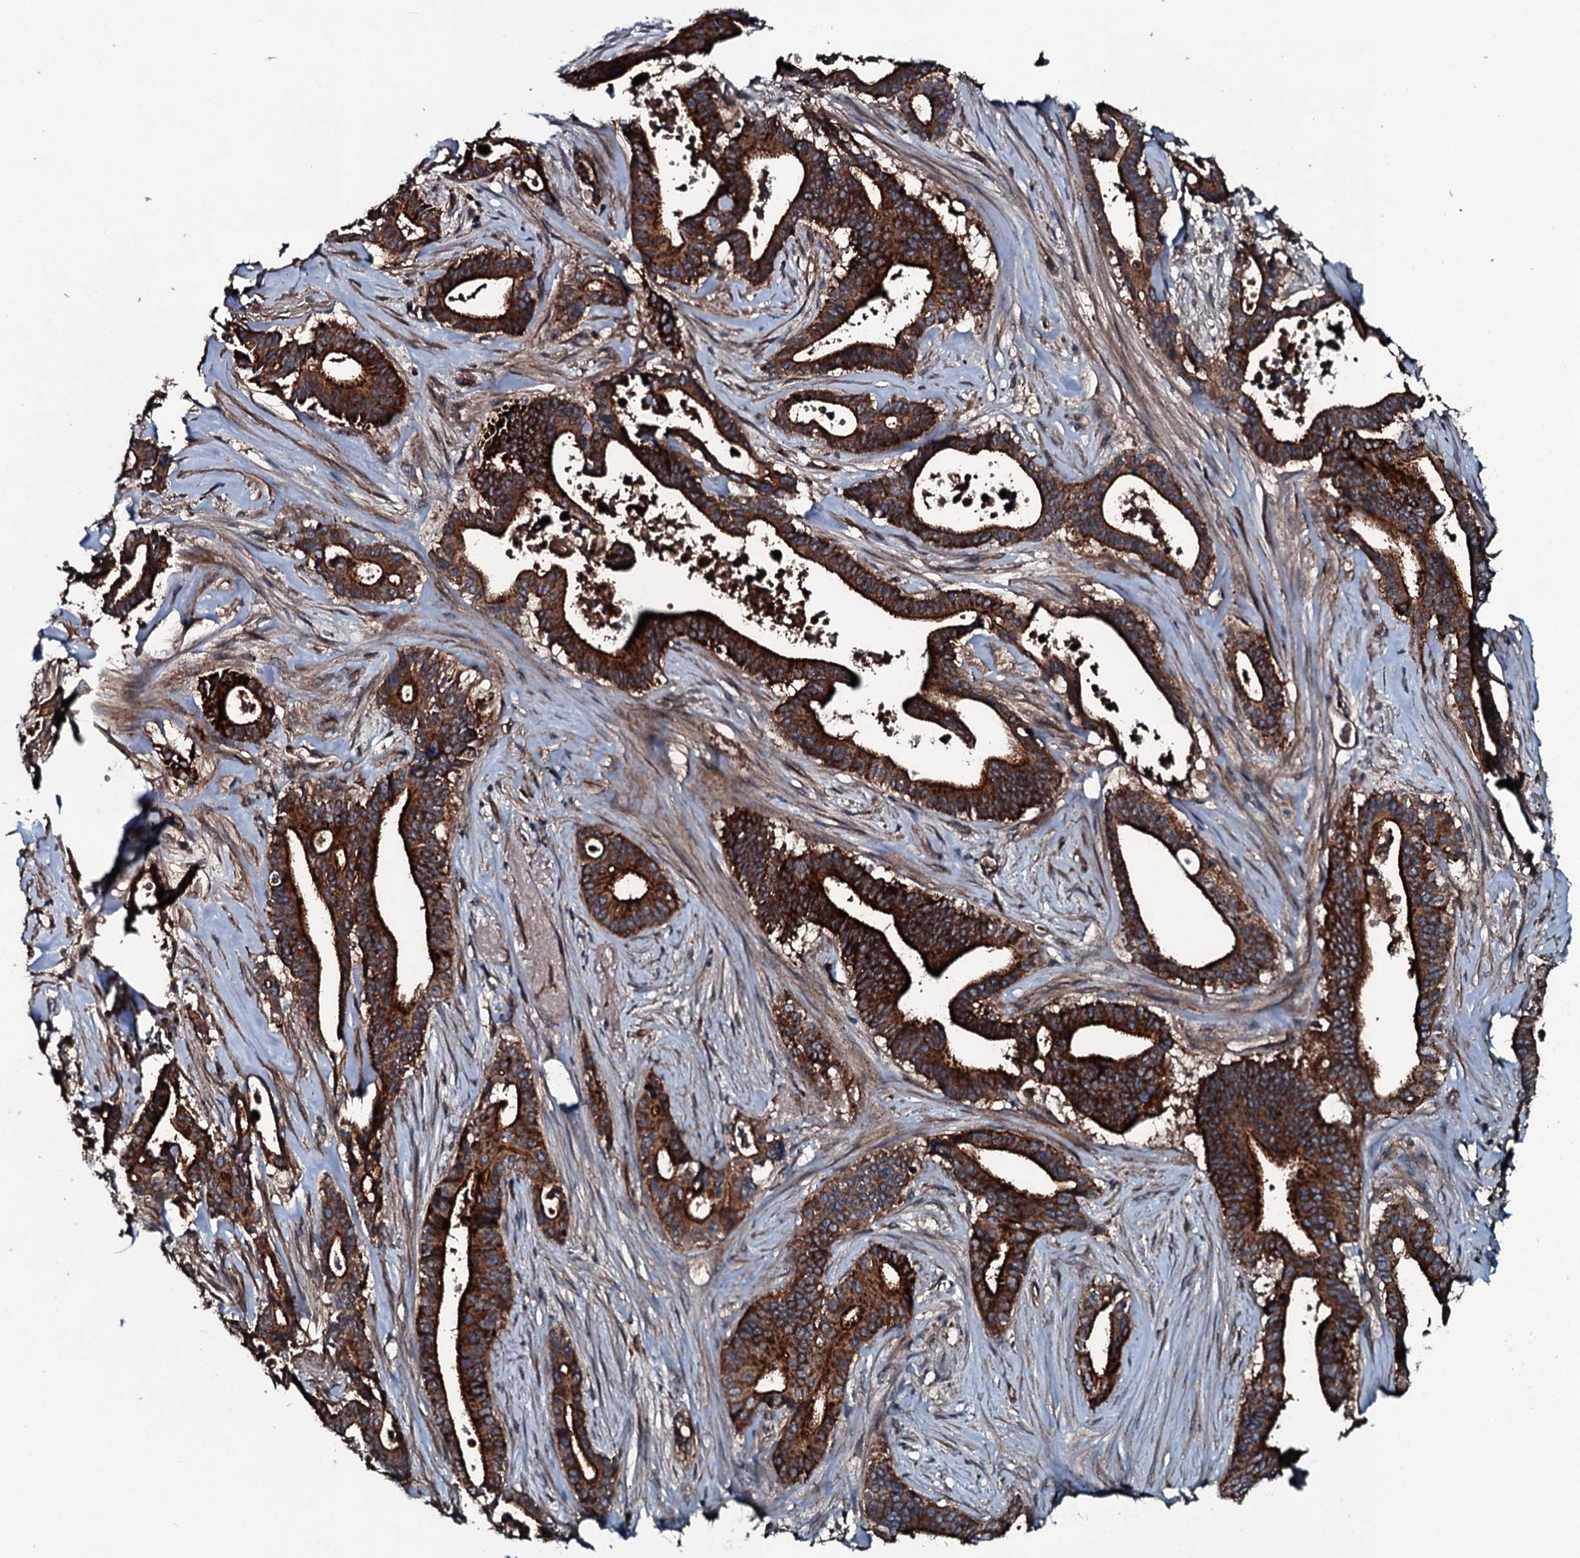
{"staining": {"intensity": "strong", "quantity": ">75%", "location": "cytoplasmic/membranous"}, "tissue": "pancreatic cancer", "cell_type": "Tumor cells", "image_type": "cancer", "snomed": [{"axis": "morphology", "description": "Adenocarcinoma, NOS"}, {"axis": "topography", "description": "Pancreas"}], "caption": "A photomicrograph of human adenocarcinoma (pancreatic) stained for a protein shows strong cytoplasmic/membranous brown staining in tumor cells.", "gene": "TRIM7", "patient": {"sex": "female", "age": 77}}